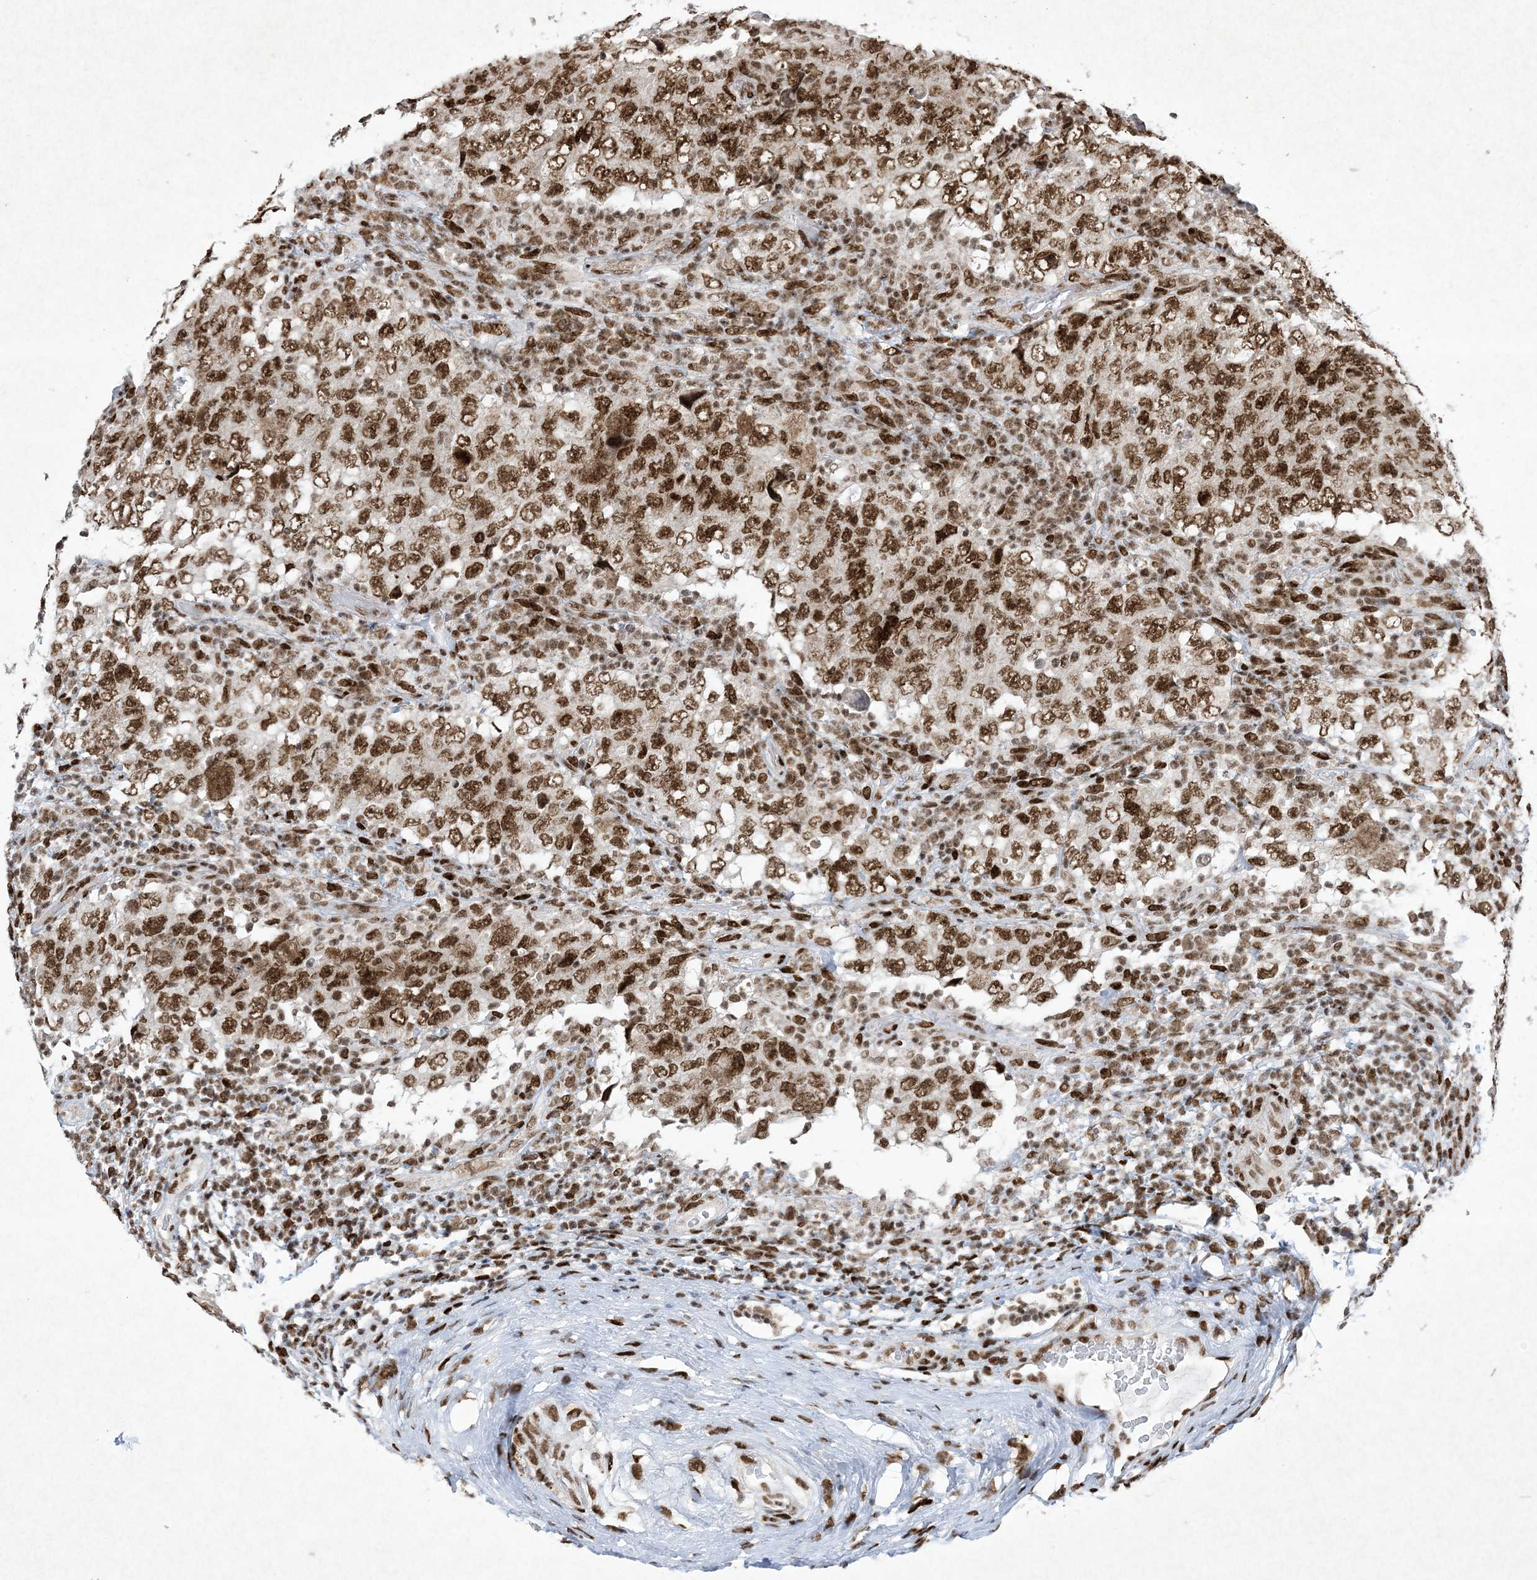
{"staining": {"intensity": "moderate", "quantity": ">75%", "location": "nuclear"}, "tissue": "testis cancer", "cell_type": "Tumor cells", "image_type": "cancer", "snomed": [{"axis": "morphology", "description": "Carcinoma, Embryonal, NOS"}, {"axis": "topography", "description": "Testis"}], "caption": "DAB immunohistochemical staining of human embryonal carcinoma (testis) exhibits moderate nuclear protein staining in approximately >75% of tumor cells.", "gene": "PKNOX2", "patient": {"sex": "male", "age": 26}}